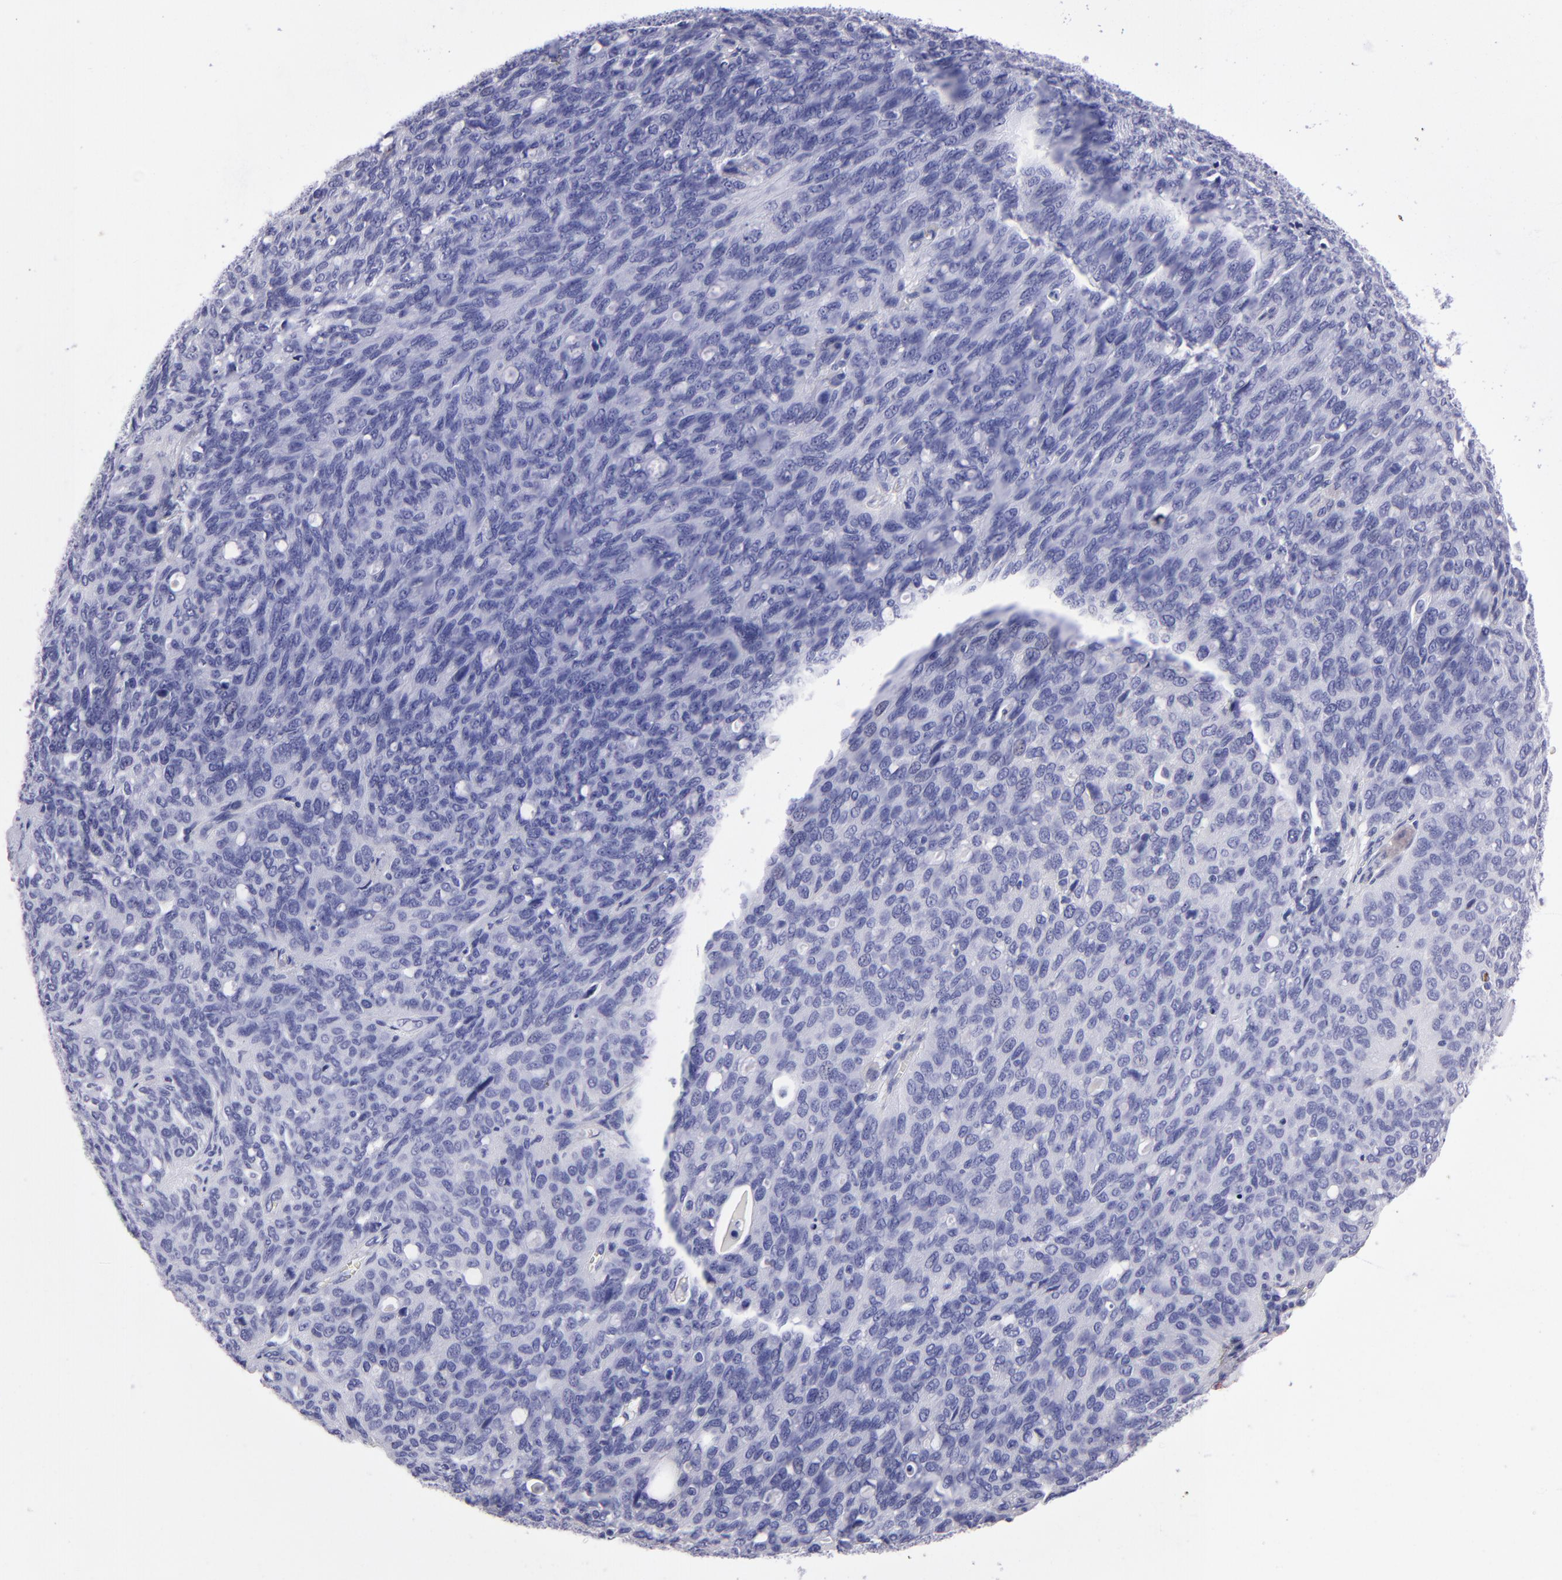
{"staining": {"intensity": "negative", "quantity": "none", "location": "none"}, "tissue": "ovarian cancer", "cell_type": "Tumor cells", "image_type": "cancer", "snomed": [{"axis": "morphology", "description": "Carcinoma, endometroid"}, {"axis": "topography", "description": "Ovary"}], "caption": "A histopathology image of ovarian cancer (endometroid carcinoma) stained for a protein shows no brown staining in tumor cells.", "gene": "TYRP1", "patient": {"sex": "female", "age": 60}}